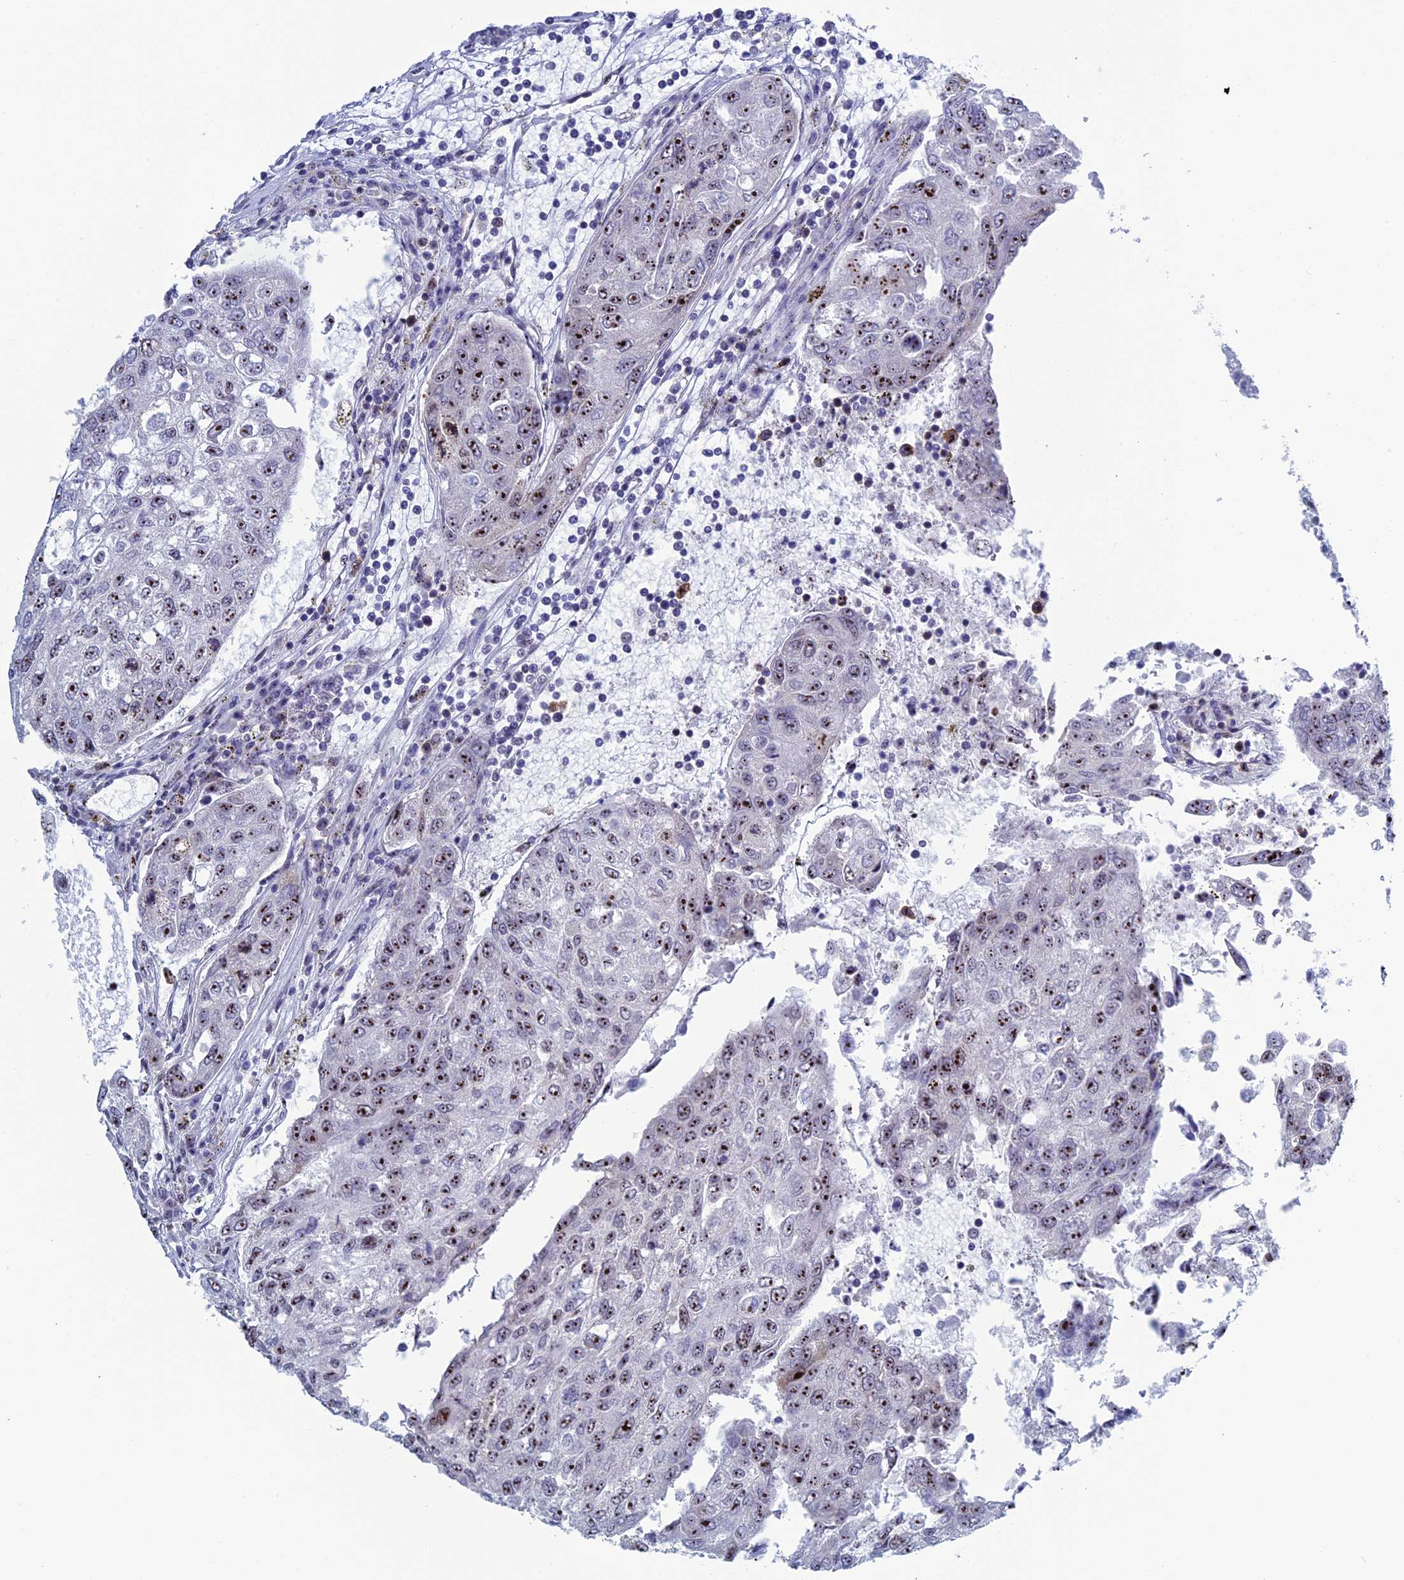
{"staining": {"intensity": "strong", "quantity": ">75%", "location": "nuclear"}, "tissue": "urothelial cancer", "cell_type": "Tumor cells", "image_type": "cancer", "snomed": [{"axis": "morphology", "description": "Urothelial carcinoma, High grade"}, {"axis": "topography", "description": "Lymph node"}, {"axis": "topography", "description": "Urinary bladder"}], "caption": "IHC (DAB) staining of urothelial cancer shows strong nuclear protein expression in about >75% of tumor cells.", "gene": "CCDC86", "patient": {"sex": "male", "age": 51}}